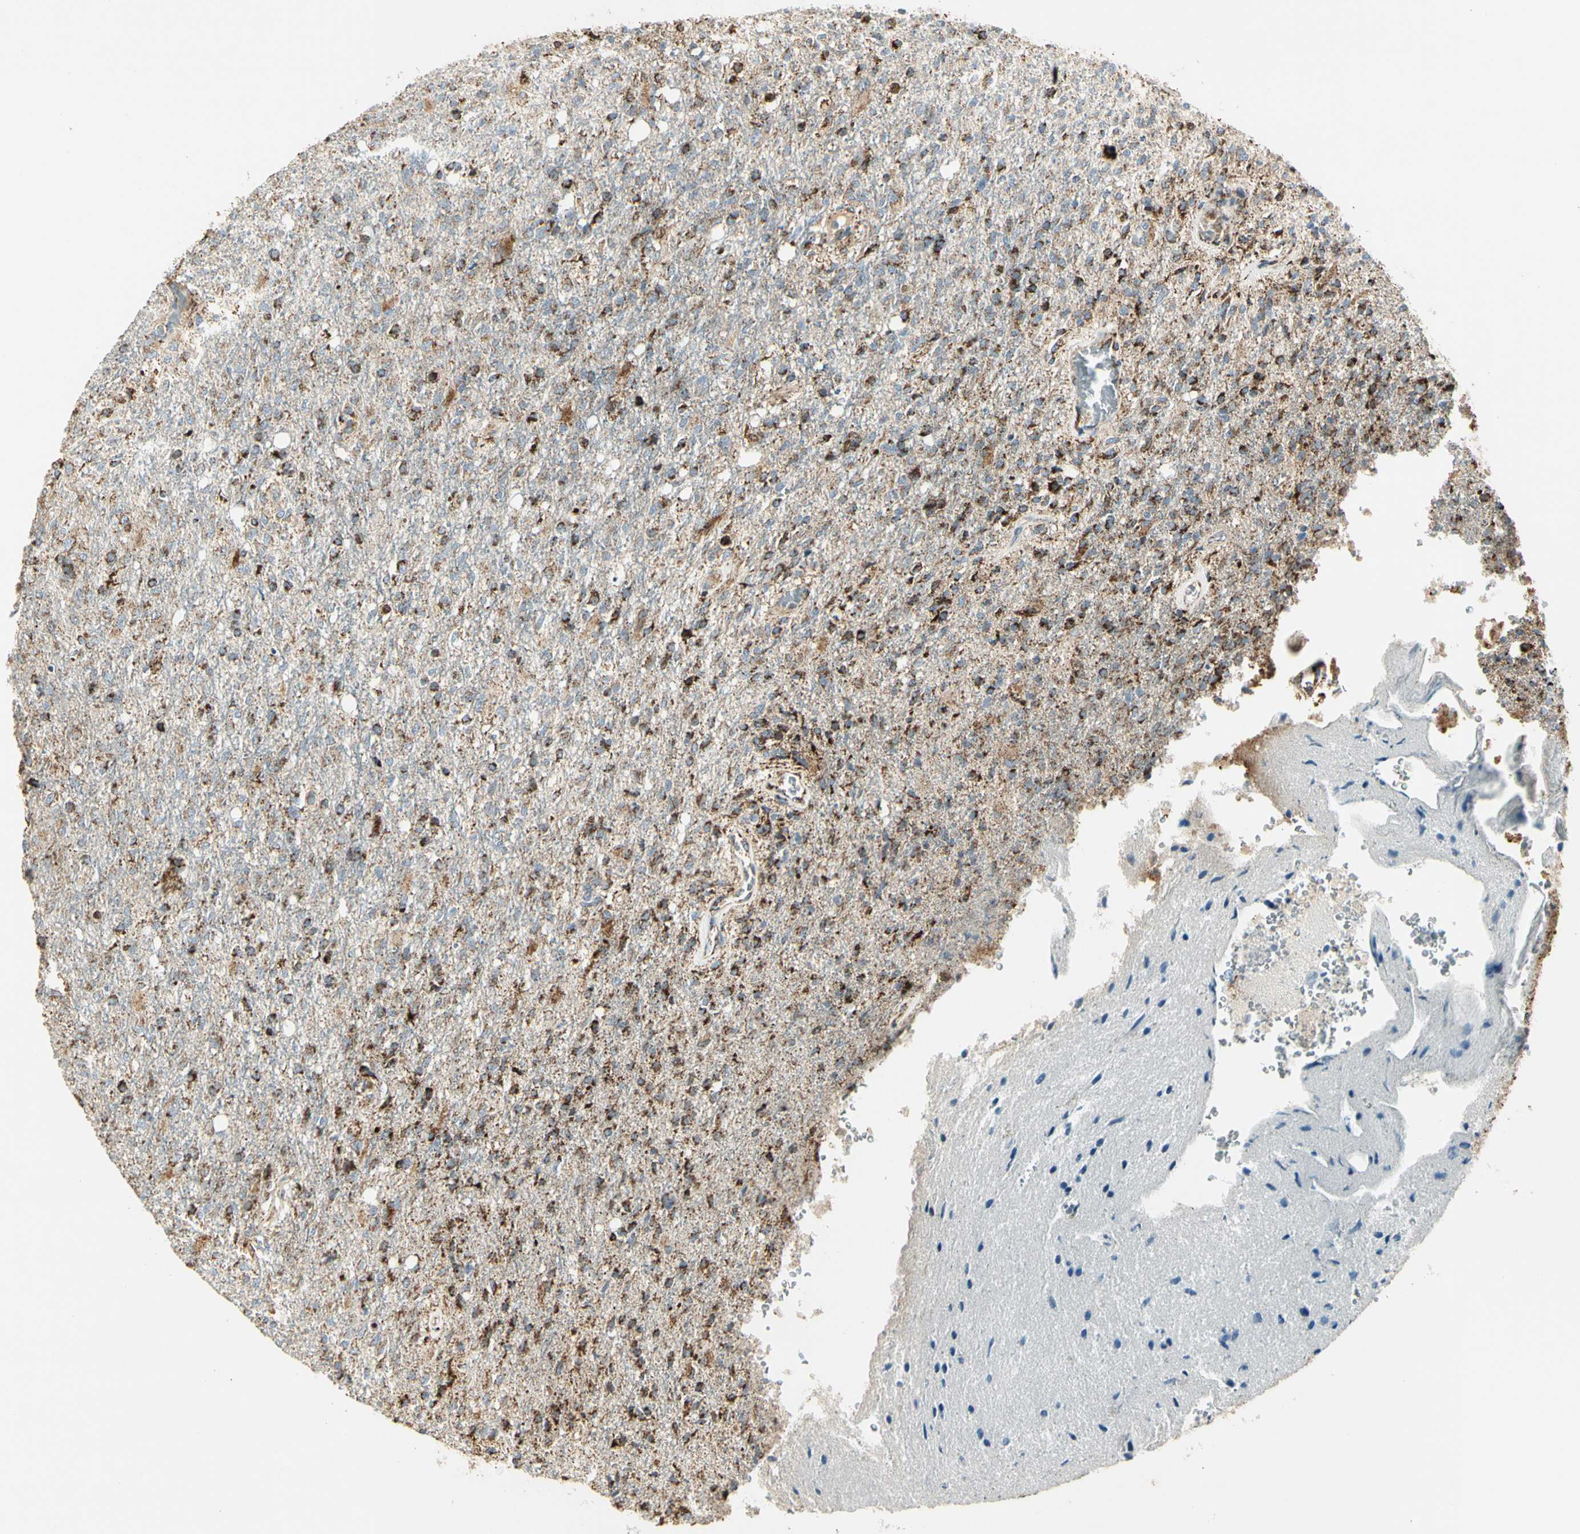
{"staining": {"intensity": "strong", "quantity": "25%-75%", "location": "cytoplasmic/membranous"}, "tissue": "glioma", "cell_type": "Tumor cells", "image_type": "cancer", "snomed": [{"axis": "morphology", "description": "Normal tissue, NOS"}, {"axis": "morphology", "description": "Glioma, malignant, High grade"}, {"axis": "topography", "description": "Cerebral cortex"}], "caption": "Immunohistochemical staining of glioma shows high levels of strong cytoplasmic/membranous staining in about 25%-75% of tumor cells. (DAB = brown stain, brightfield microscopy at high magnification).", "gene": "ME2", "patient": {"sex": "male", "age": 77}}